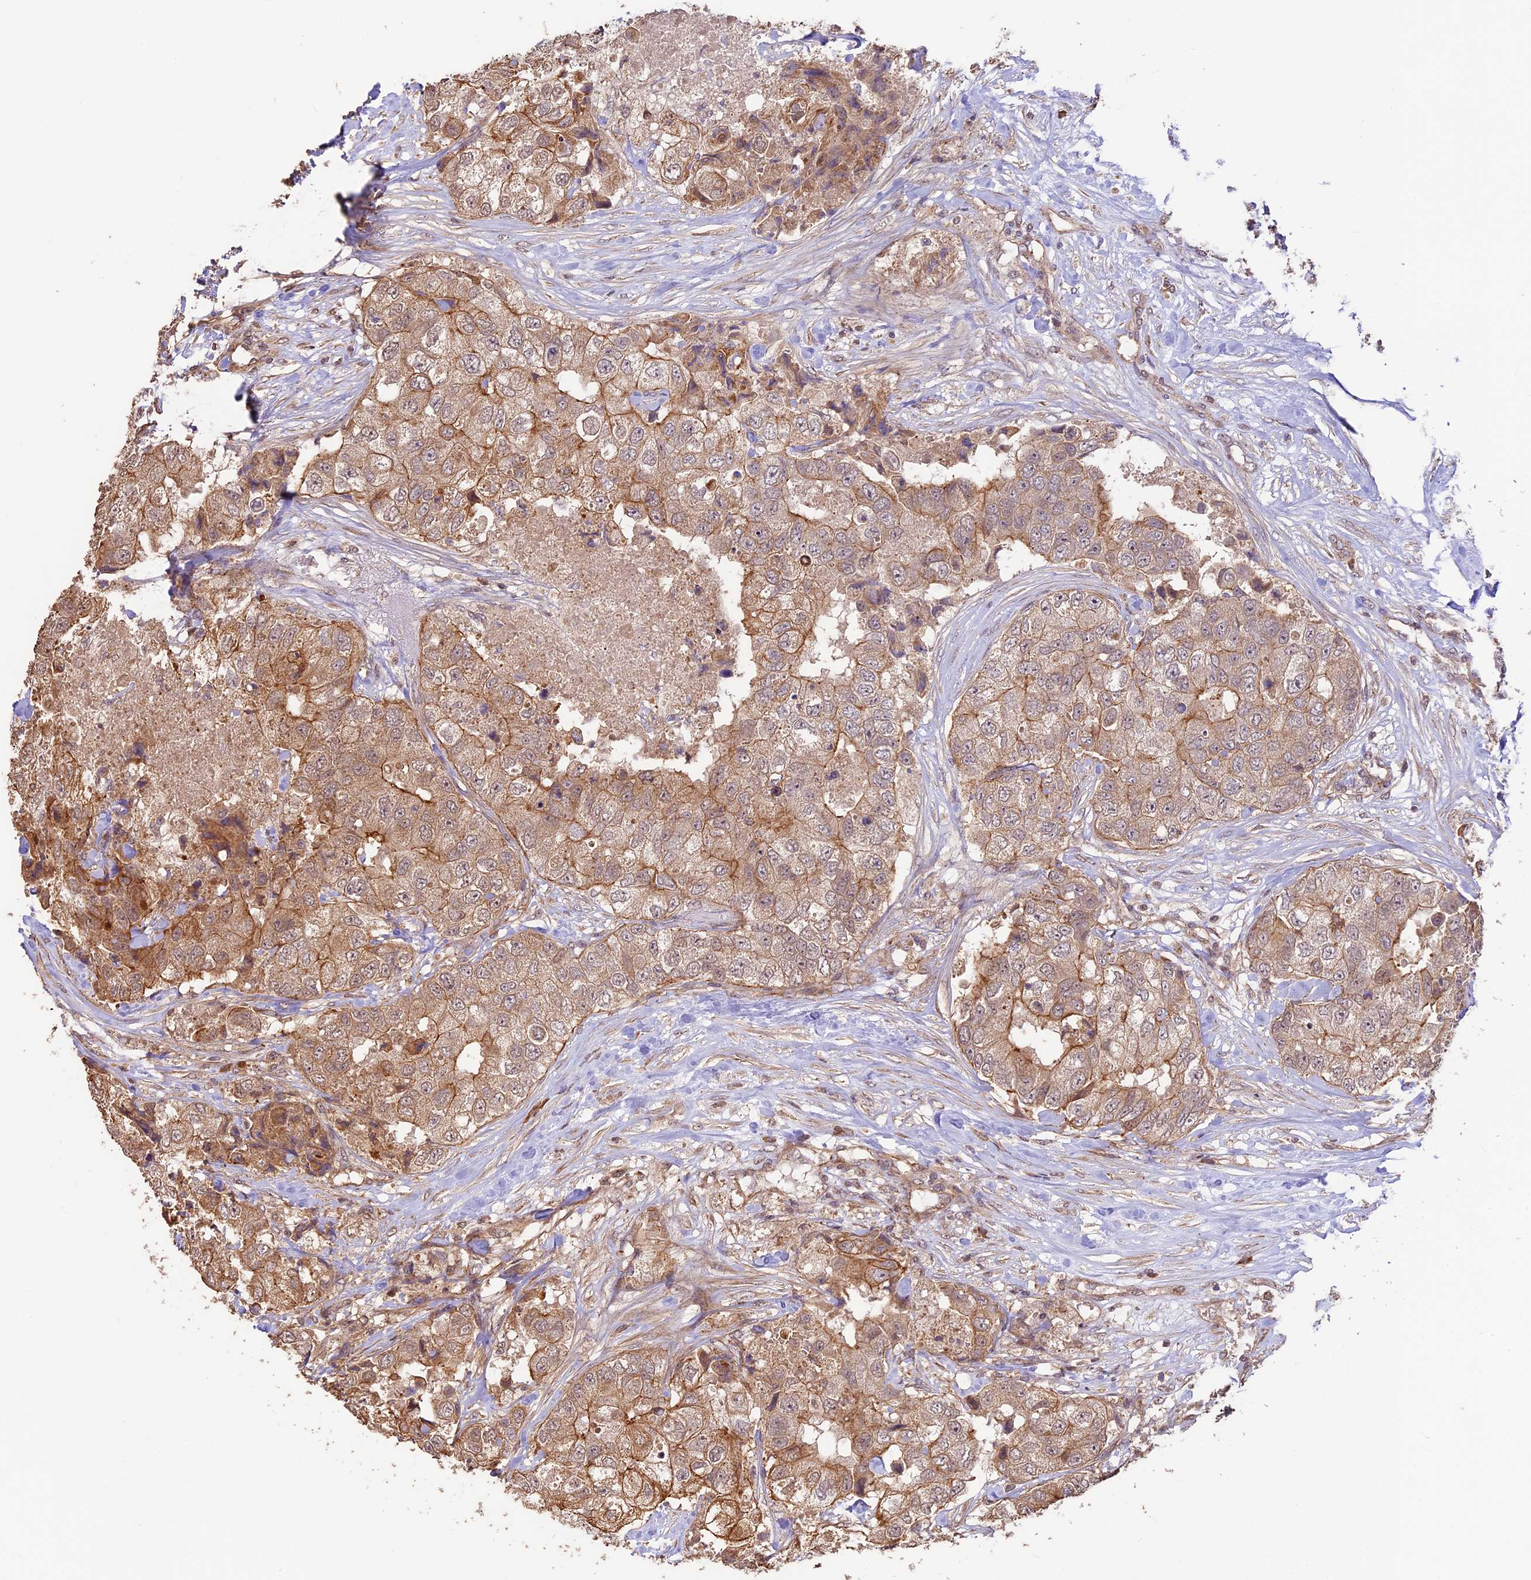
{"staining": {"intensity": "moderate", "quantity": ">75%", "location": "cytoplasmic/membranous"}, "tissue": "breast cancer", "cell_type": "Tumor cells", "image_type": "cancer", "snomed": [{"axis": "morphology", "description": "Duct carcinoma"}, {"axis": "topography", "description": "Breast"}], "caption": "This is a photomicrograph of IHC staining of breast cancer, which shows moderate positivity in the cytoplasmic/membranous of tumor cells.", "gene": "BCAS4", "patient": {"sex": "female", "age": 62}}